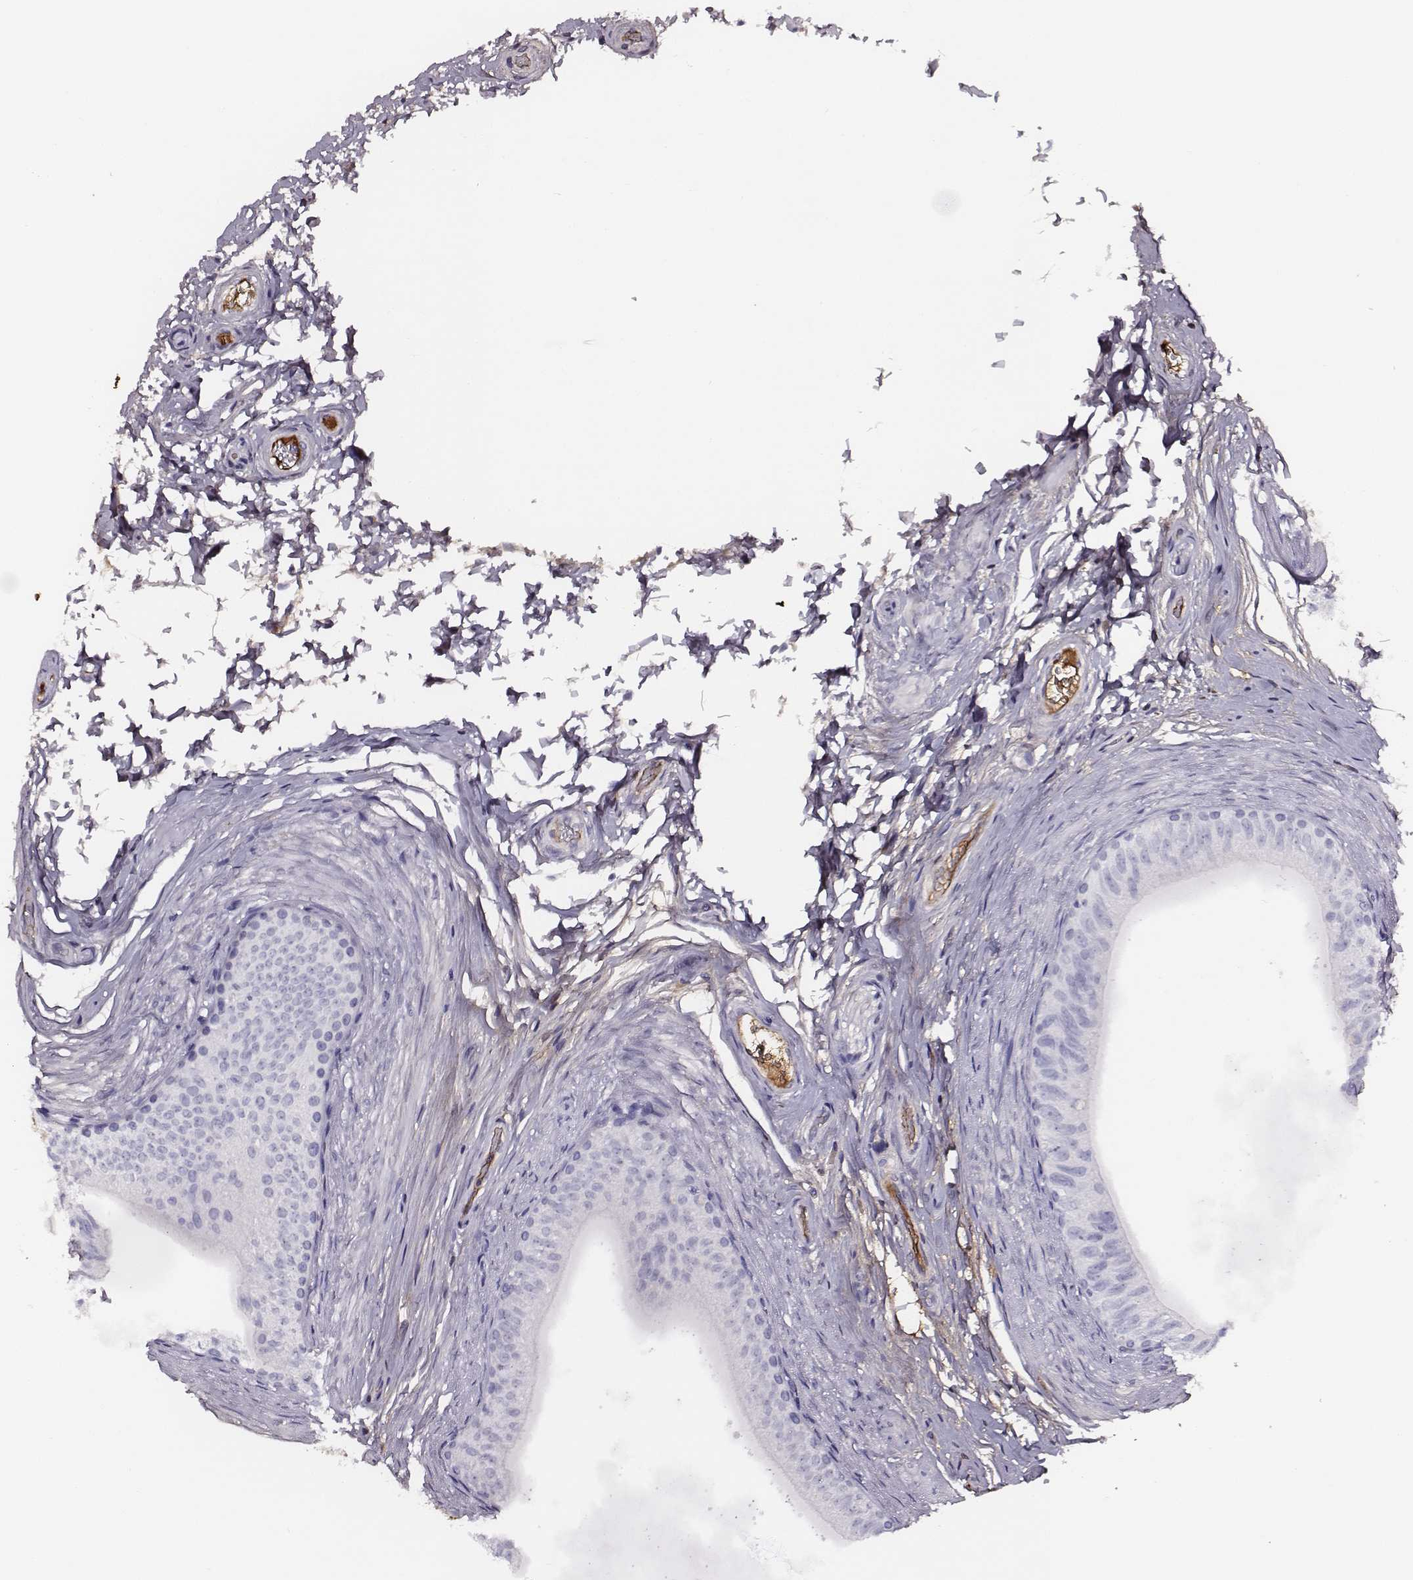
{"staining": {"intensity": "negative", "quantity": "none", "location": "none"}, "tissue": "epididymis", "cell_type": "Glandular cells", "image_type": "normal", "snomed": [{"axis": "morphology", "description": "Normal tissue, NOS"}, {"axis": "topography", "description": "Epididymis"}], "caption": "Human epididymis stained for a protein using immunohistochemistry (IHC) demonstrates no positivity in glandular cells.", "gene": "TF", "patient": {"sex": "male", "age": 36}}